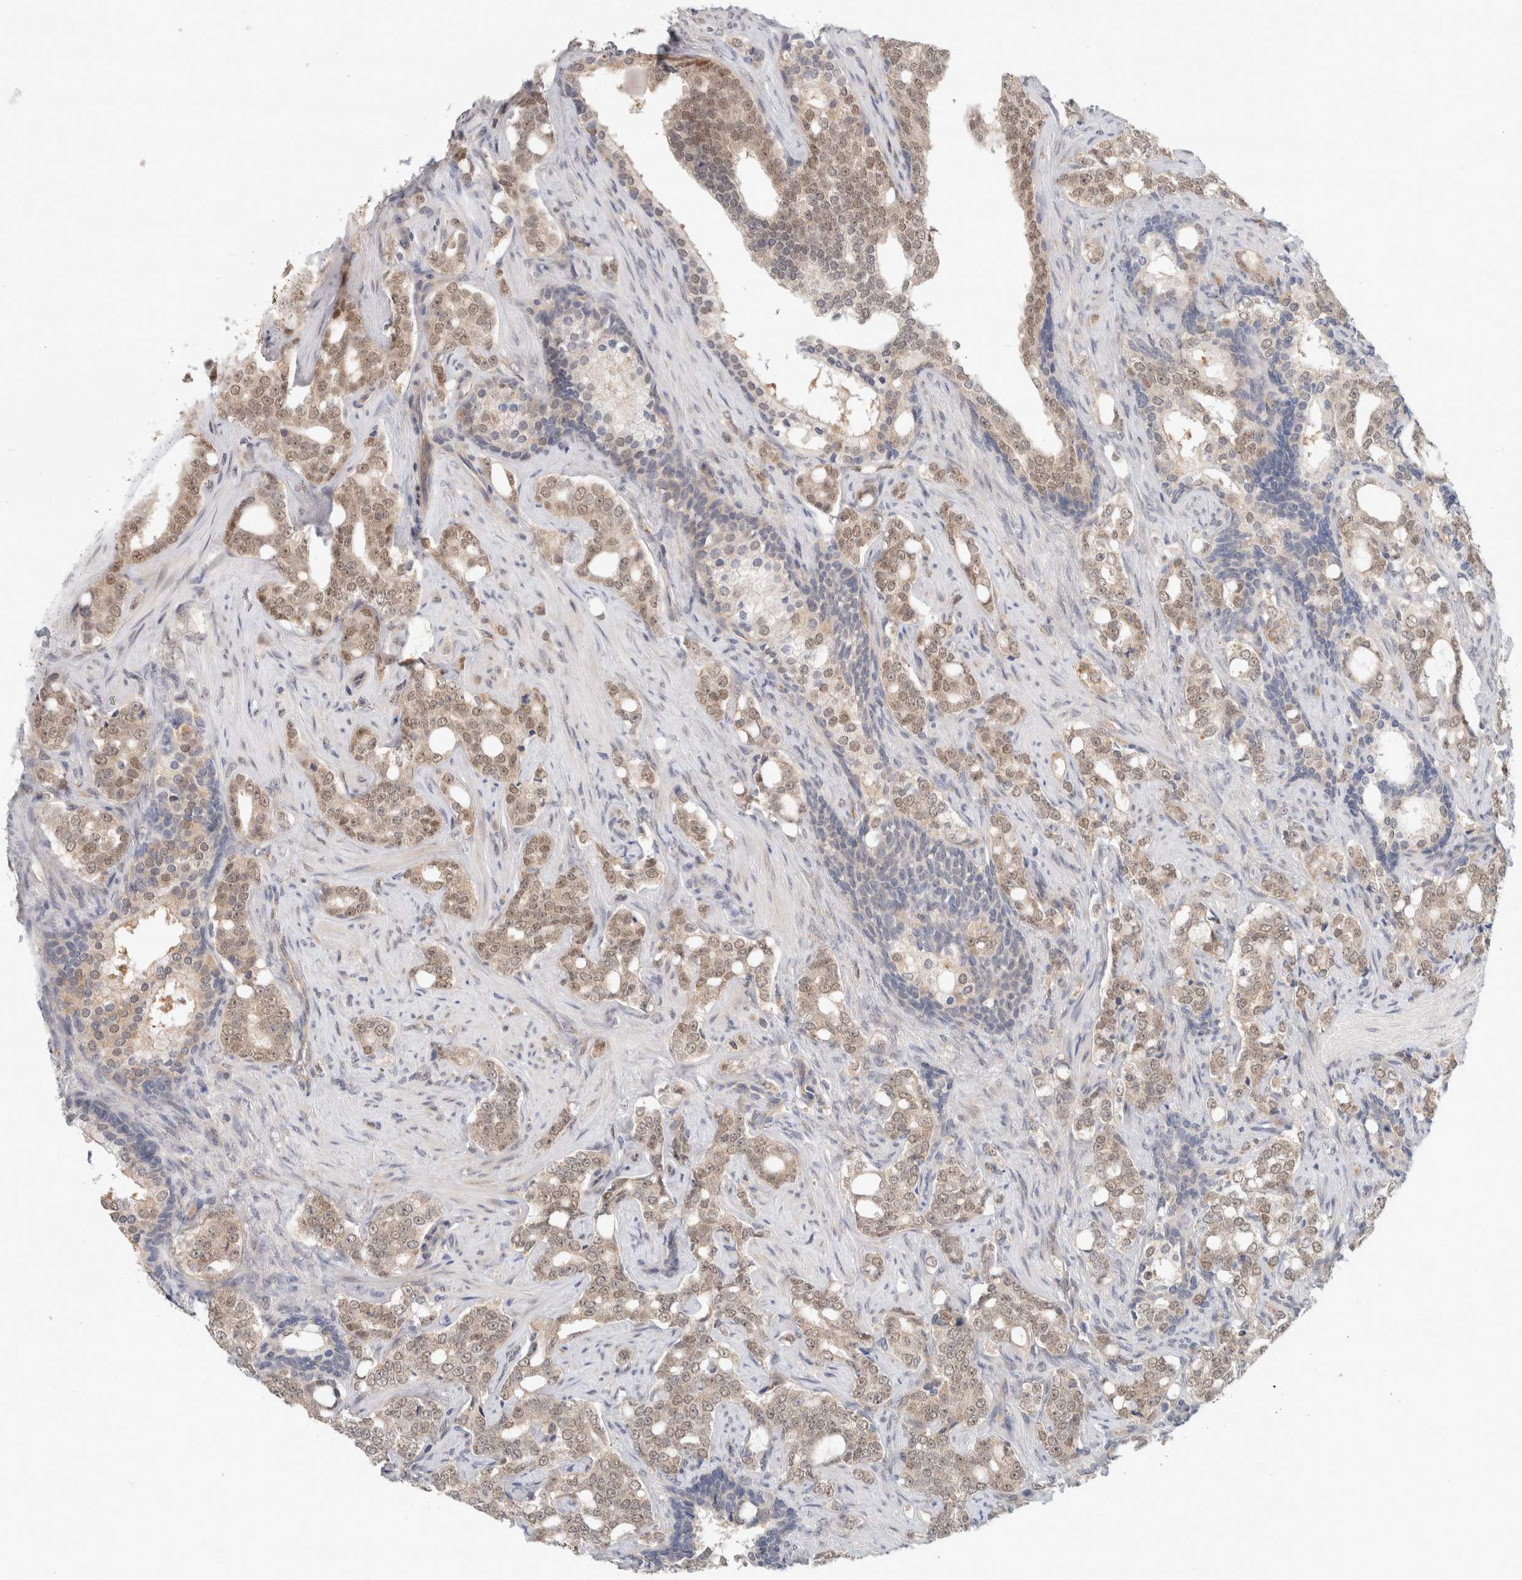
{"staining": {"intensity": "weak", "quantity": ">75%", "location": "nuclear"}, "tissue": "prostate cancer", "cell_type": "Tumor cells", "image_type": "cancer", "snomed": [{"axis": "morphology", "description": "Adenocarcinoma, High grade"}, {"axis": "topography", "description": "Prostate"}], "caption": "Tumor cells show low levels of weak nuclear expression in about >75% of cells in human prostate high-grade adenocarcinoma. Using DAB (3,3'-diaminobenzidine) (brown) and hematoxylin (blue) stains, captured at high magnification using brightfield microscopy.", "gene": "EIF4G3", "patient": {"sex": "male", "age": 64}}